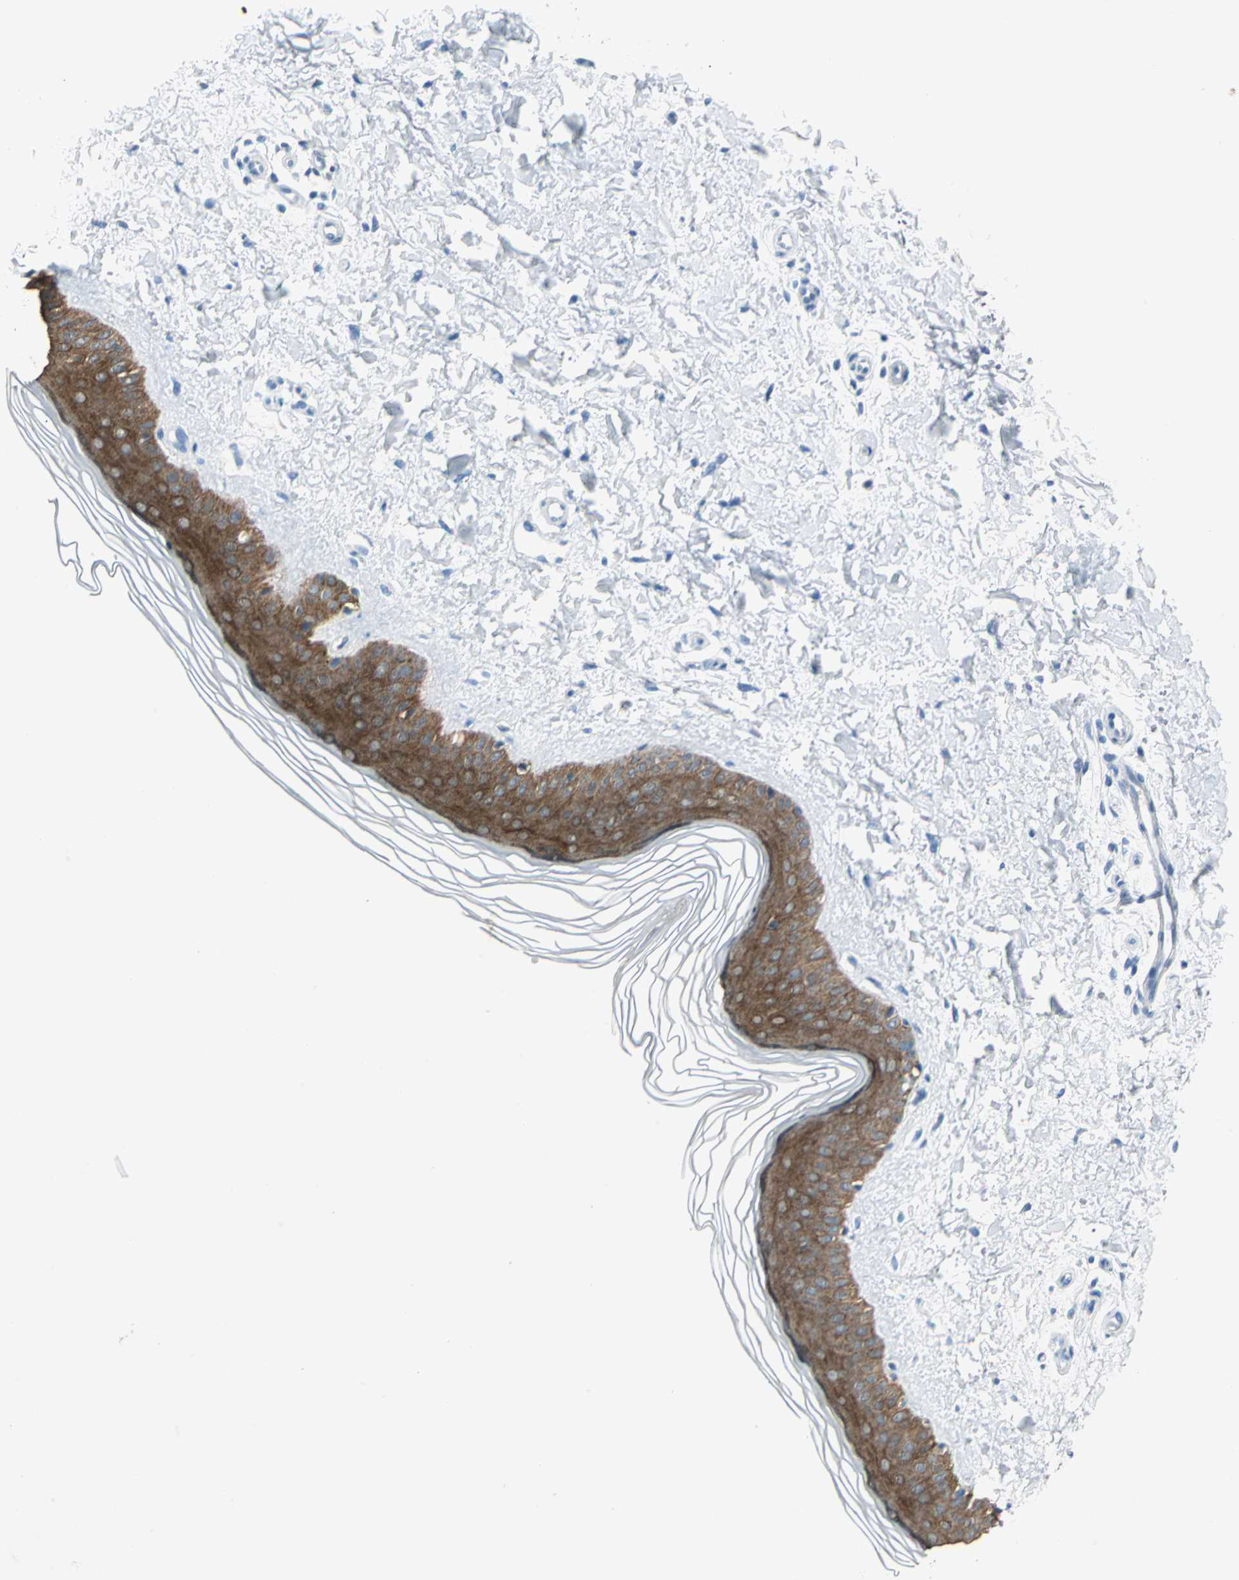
{"staining": {"intensity": "negative", "quantity": "none", "location": "none"}, "tissue": "skin", "cell_type": "Fibroblasts", "image_type": "normal", "snomed": [{"axis": "morphology", "description": "Normal tissue, NOS"}, {"axis": "topography", "description": "Skin"}], "caption": "An immunohistochemistry (IHC) micrograph of normal skin is shown. There is no staining in fibroblasts of skin.", "gene": "SFN", "patient": {"sex": "female", "age": 19}}